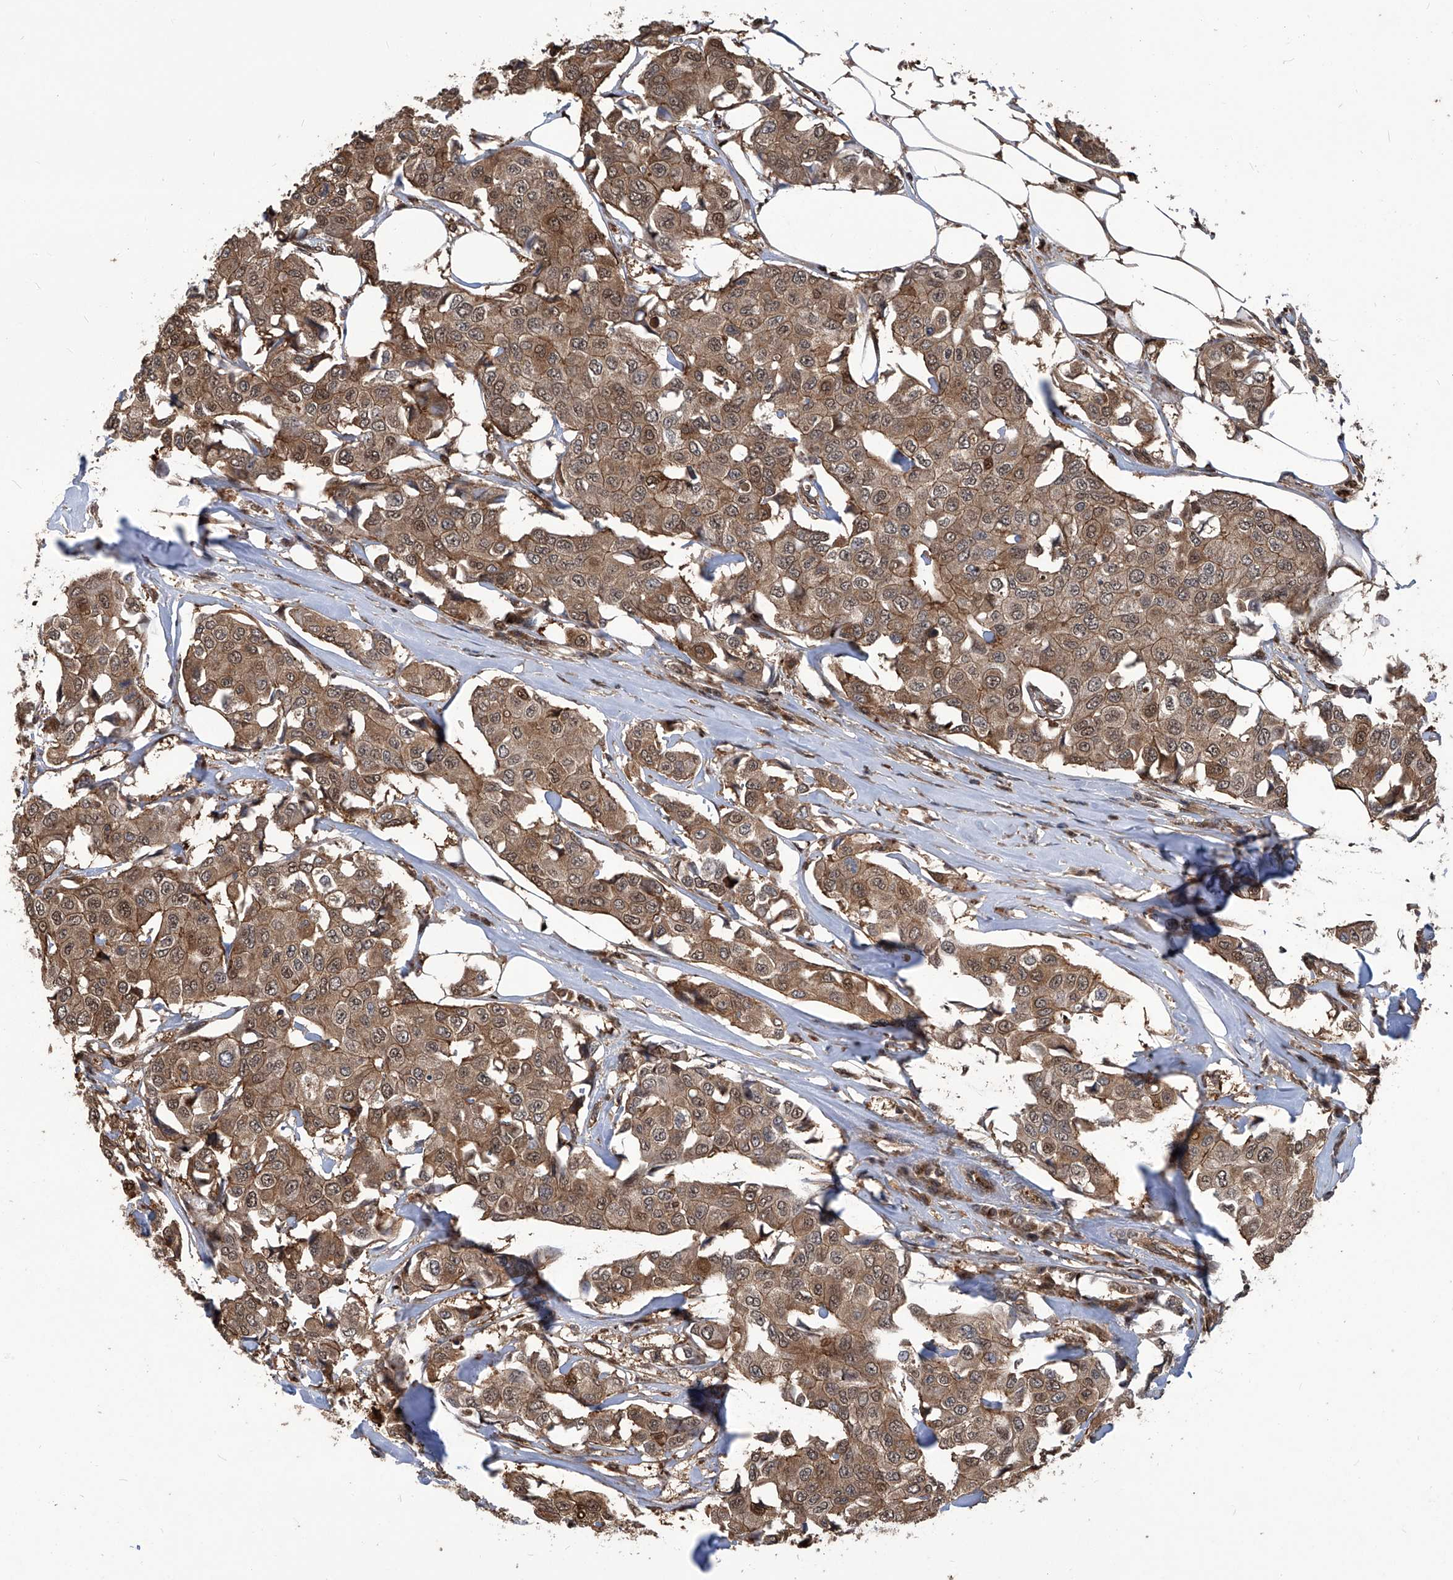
{"staining": {"intensity": "moderate", "quantity": ">75%", "location": "cytoplasmic/membranous,nuclear"}, "tissue": "breast cancer", "cell_type": "Tumor cells", "image_type": "cancer", "snomed": [{"axis": "morphology", "description": "Duct carcinoma"}, {"axis": "topography", "description": "Breast"}], "caption": "Protein analysis of breast cancer (infiltrating ductal carcinoma) tissue reveals moderate cytoplasmic/membranous and nuclear positivity in approximately >75% of tumor cells.", "gene": "PSMB1", "patient": {"sex": "female", "age": 80}}